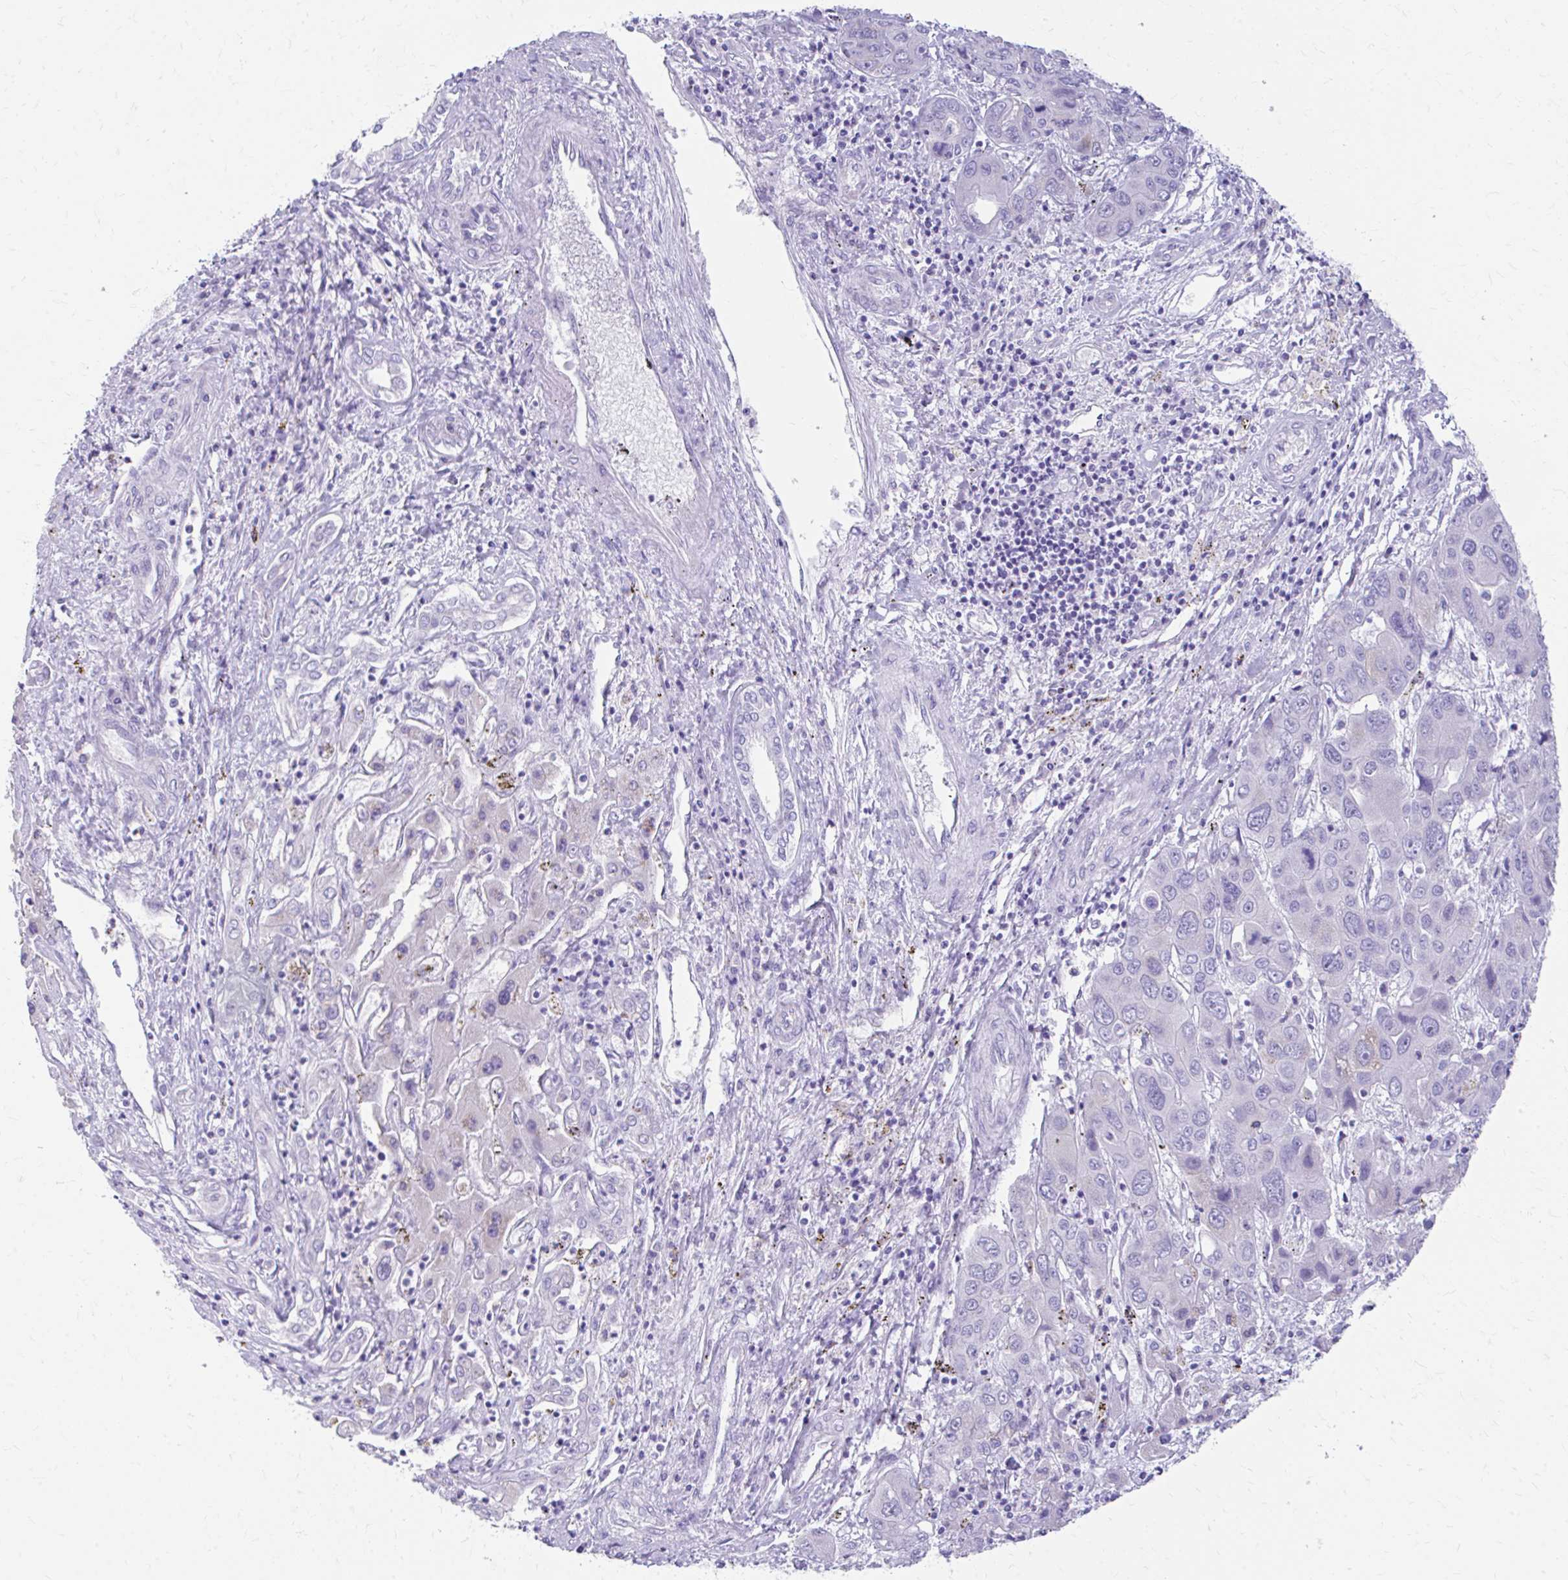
{"staining": {"intensity": "negative", "quantity": "none", "location": "none"}, "tissue": "liver cancer", "cell_type": "Tumor cells", "image_type": "cancer", "snomed": [{"axis": "morphology", "description": "Cholangiocarcinoma"}, {"axis": "topography", "description": "Liver"}], "caption": "Tumor cells show no significant staining in liver cholangiocarcinoma.", "gene": "KRIT1", "patient": {"sex": "male", "age": 67}}